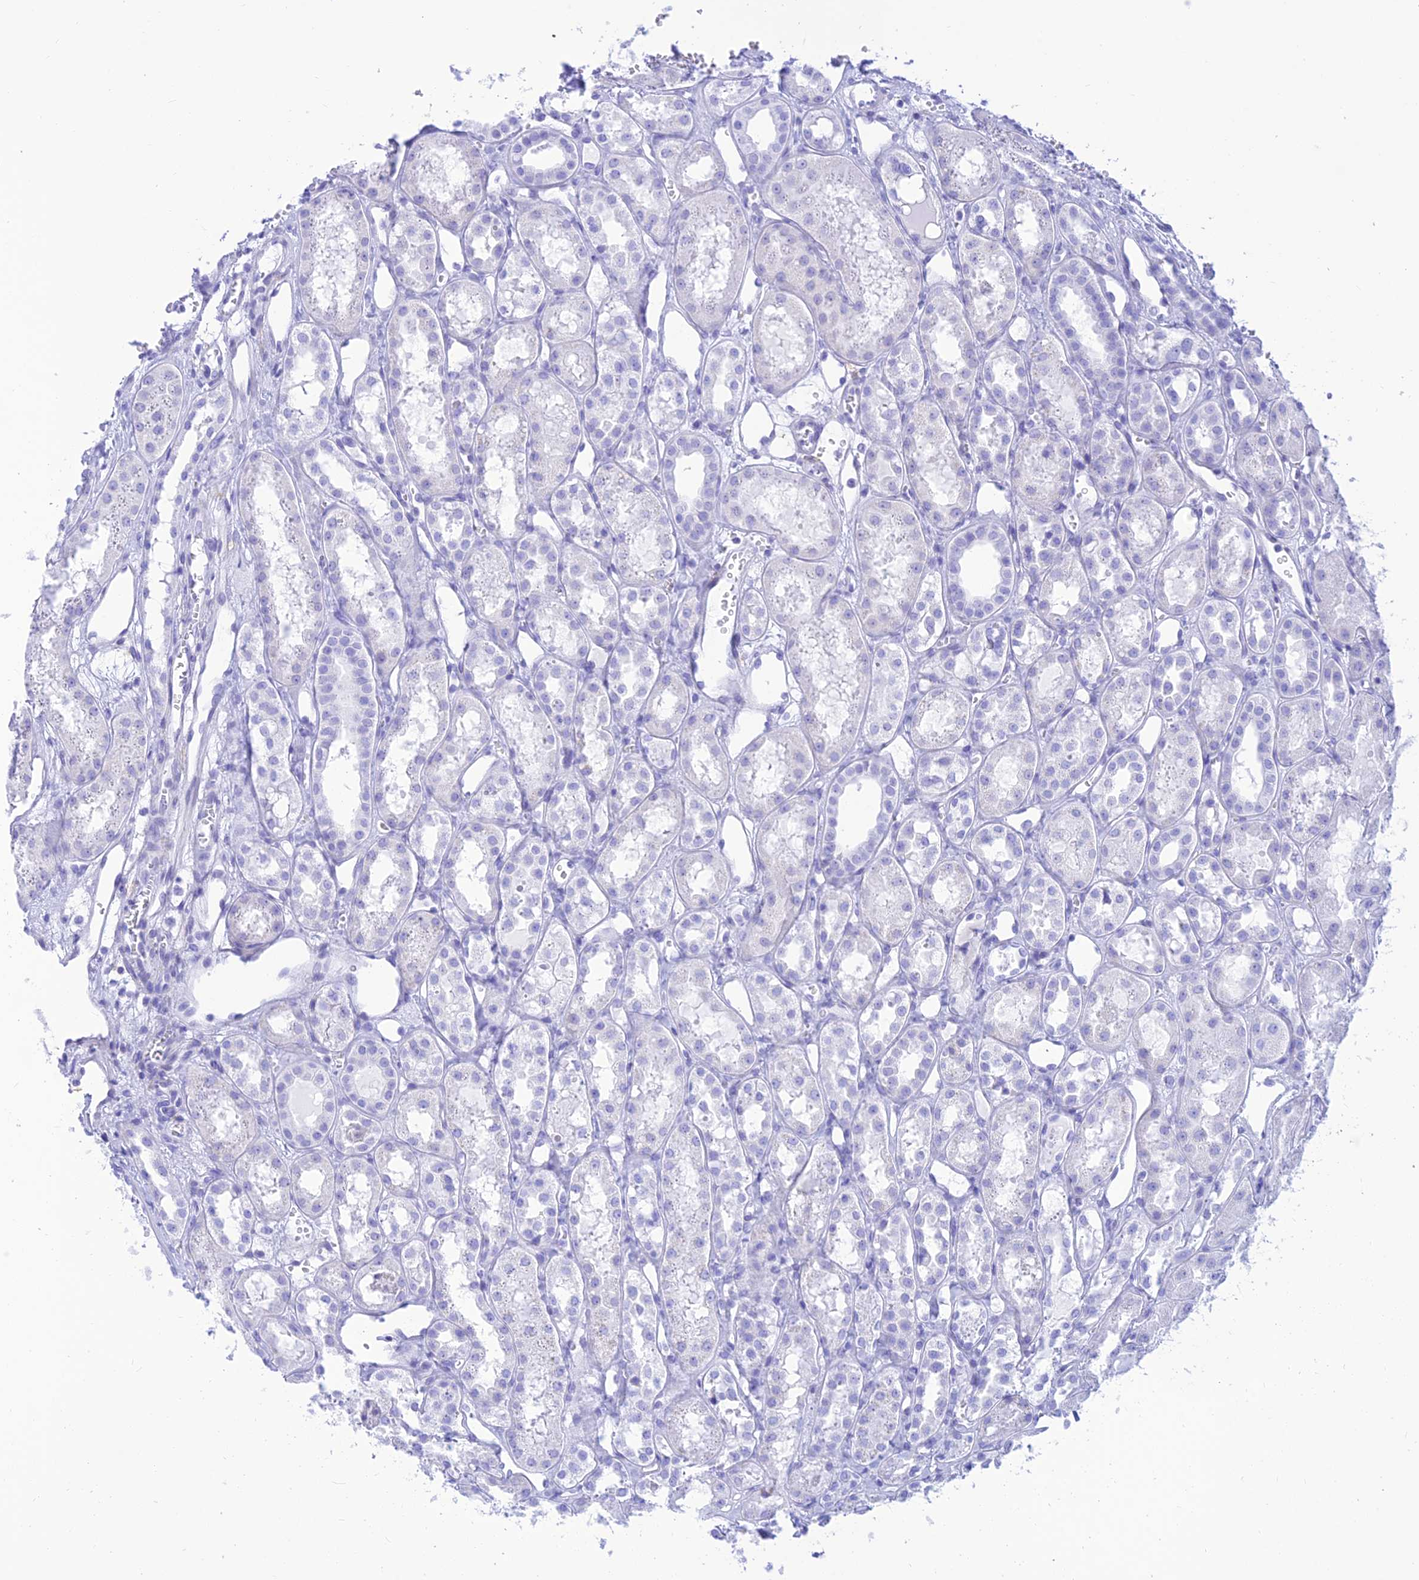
{"staining": {"intensity": "negative", "quantity": "none", "location": "none"}, "tissue": "kidney", "cell_type": "Cells in glomeruli", "image_type": "normal", "snomed": [{"axis": "morphology", "description": "Normal tissue, NOS"}, {"axis": "topography", "description": "Kidney"}], "caption": "Immunohistochemistry photomicrograph of benign kidney stained for a protein (brown), which demonstrates no staining in cells in glomeruli.", "gene": "PRNP", "patient": {"sex": "male", "age": 16}}